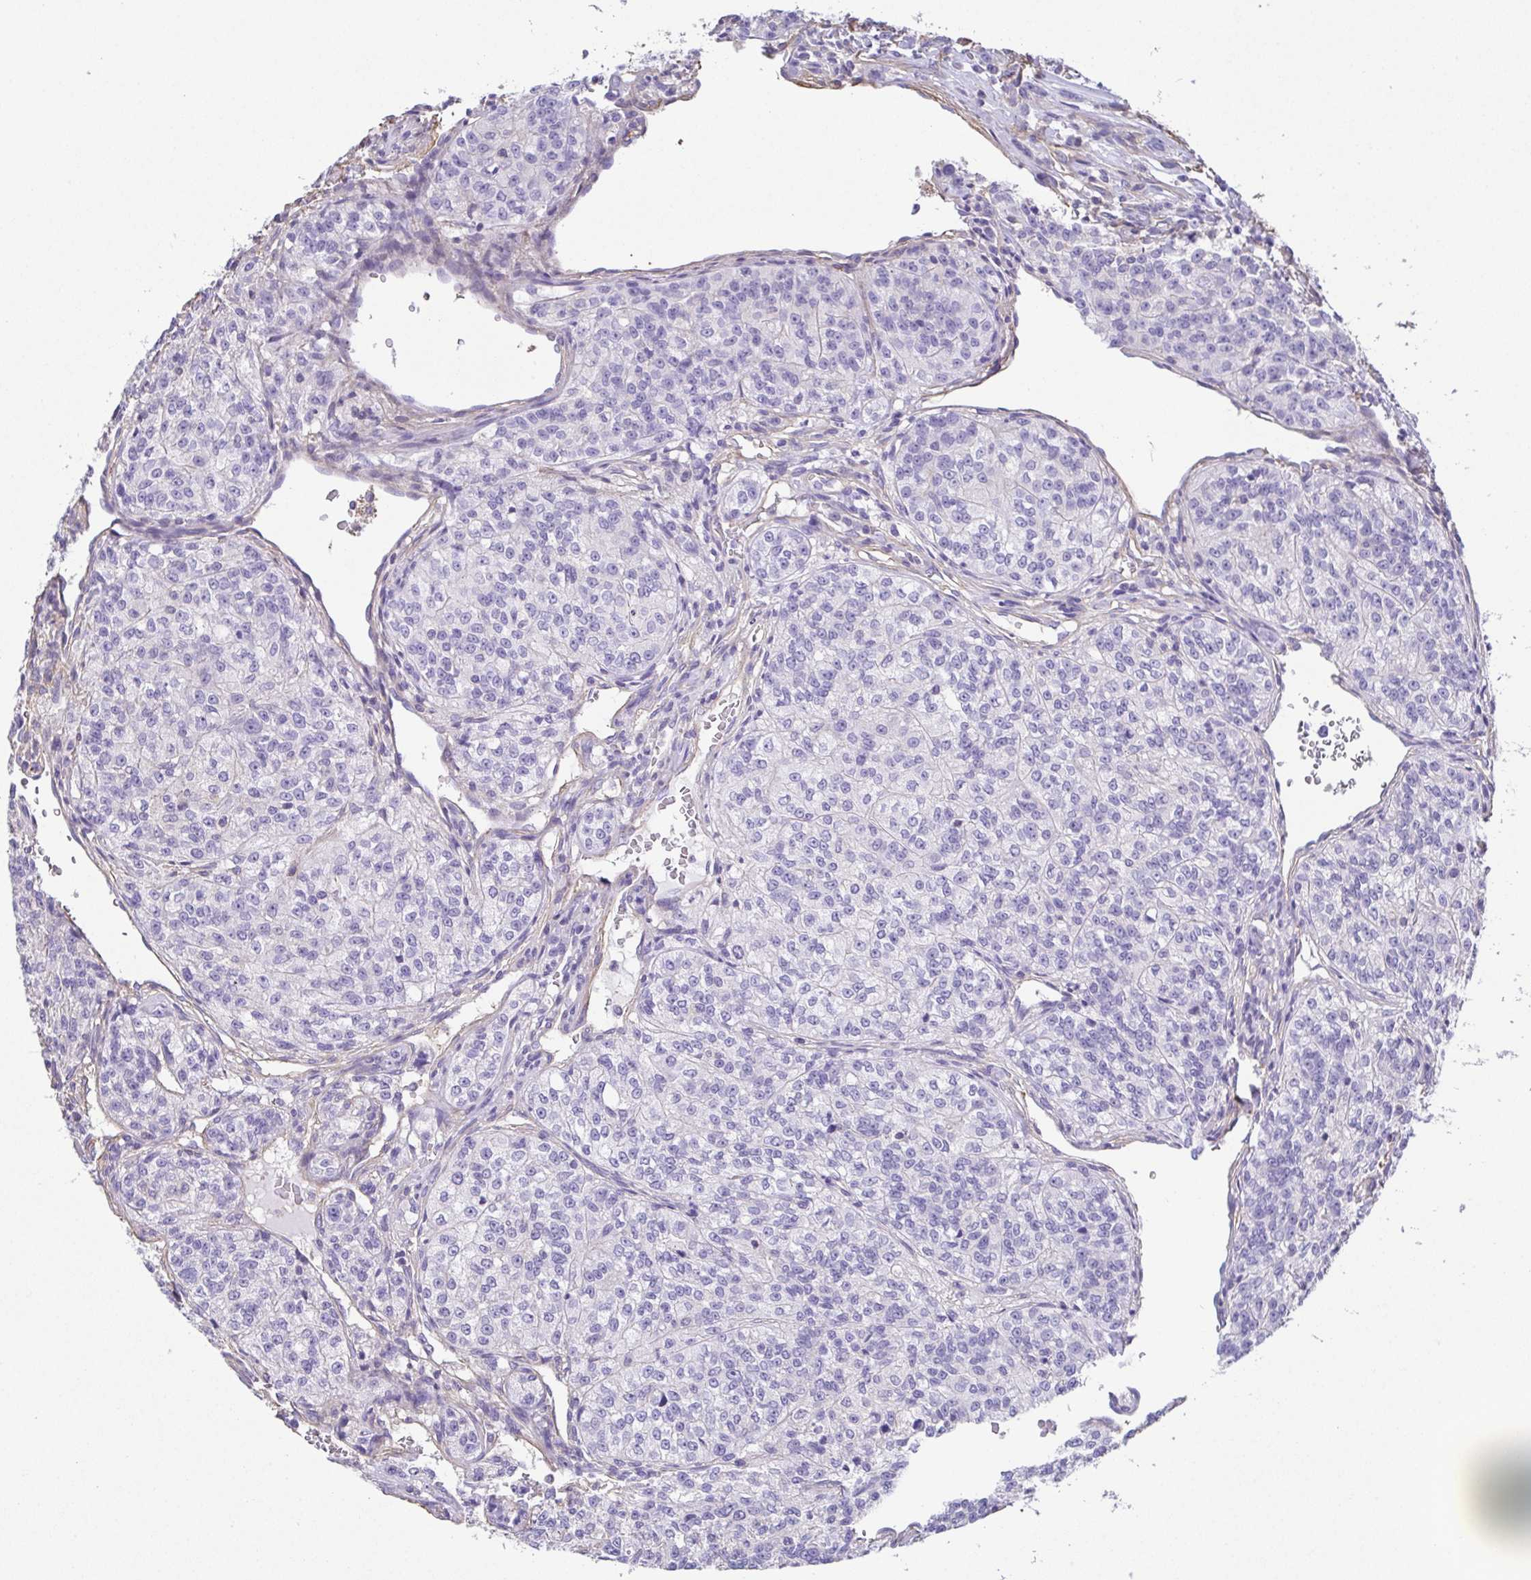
{"staining": {"intensity": "negative", "quantity": "none", "location": "none"}, "tissue": "renal cancer", "cell_type": "Tumor cells", "image_type": "cancer", "snomed": [{"axis": "morphology", "description": "Adenocarcinoma, NOS"}, {"axis": "topography", "description": "Kidney"}], "caption": "Protein analysis of renal adenocarcinoma shows no significant expression in tumor cells.", "gene": "MYL6", "patient": {"sex": "female", "age": 63}}